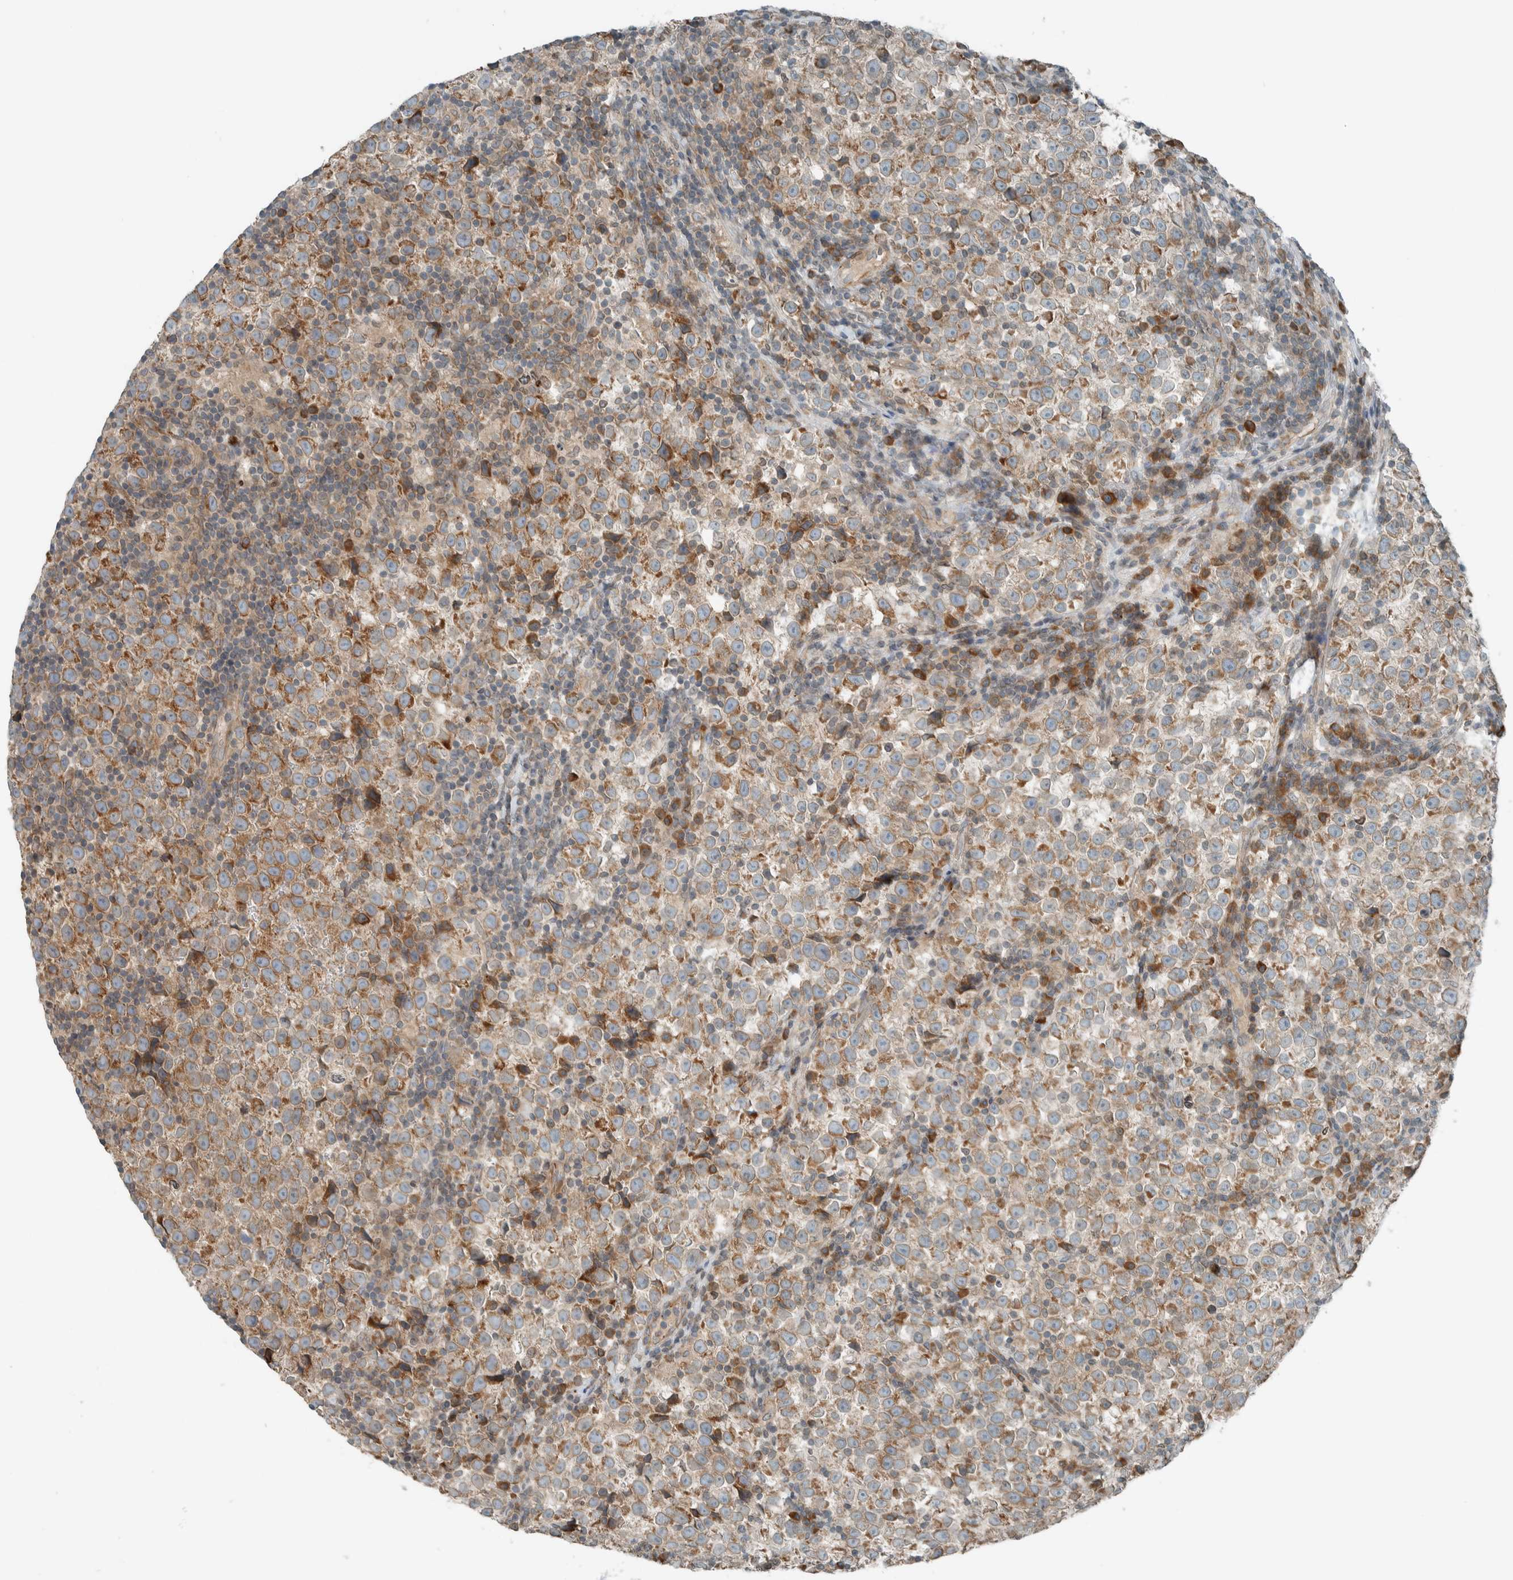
{"staining": {"intensity": "moderate", "quantity": "25%-75%", "location": "cytoplasmic/membranous"}, "tissue": "testis cancer", "cell_type": "Tumor cells", "image_type": "cancer", "snomed": [{"axis": "morphology", "description": "Normal tissue, NOS"}, {"axis": "morphology", "description": "Seminoma, NOS"}, {"axis": "topography", "description": "Testis"}], "caption": "The histopathology image demonstrates immunohistochemical staining of testis cancer. There is moderate cytoplasmic/membranous positivity is identified in approximately 25%-75% of tumor cells.", "gene": "SEL1L", "patient": {"sex": "male", "age": 43}}